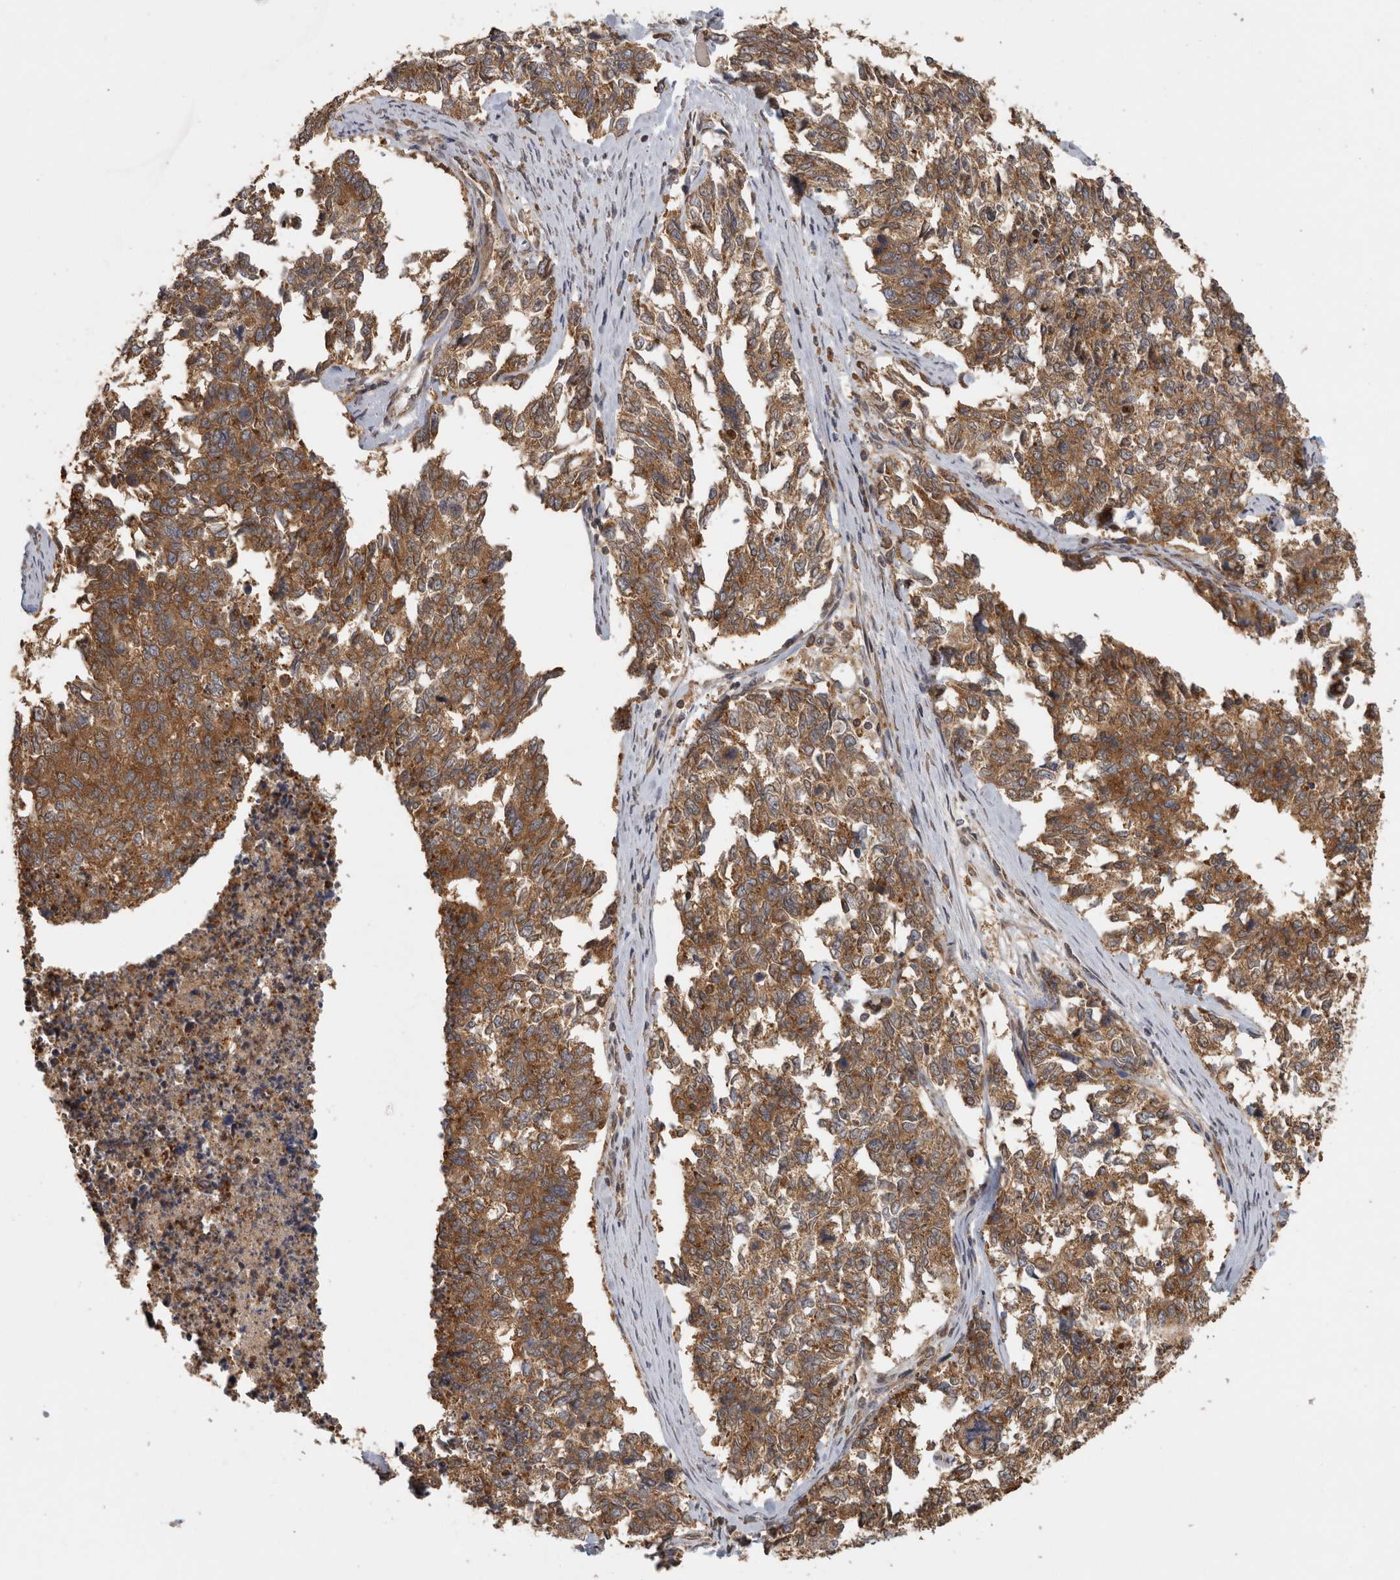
{"staining": {"intensity": "moderate", "quantity": ">75%", "location": "cytoplasmic/membranous"}, "tissue": "cervical cancer", "cell_type": "Tumor cells", "image_type": "cancer", "snomed": [{"axis": "morphology", "description": "Squamous cell carcinoma, NOS"}, {"axis": "topography", "description": "Cervix"}], "caption": "The photomicrograph reveals immunohistochemical staining of squamous cell carcinoma (cervical). There is moderate cytoplasmic/membranous staining is seen in approximately >75% of tumor cells. The staining was performed using DAB to visualize the protein expression in brown, while the nuclei were stained in blue with hematoxylin (Magnification: 20x).", "gene": "CCT8", "patient": {"sex": "female", "age": 63}}